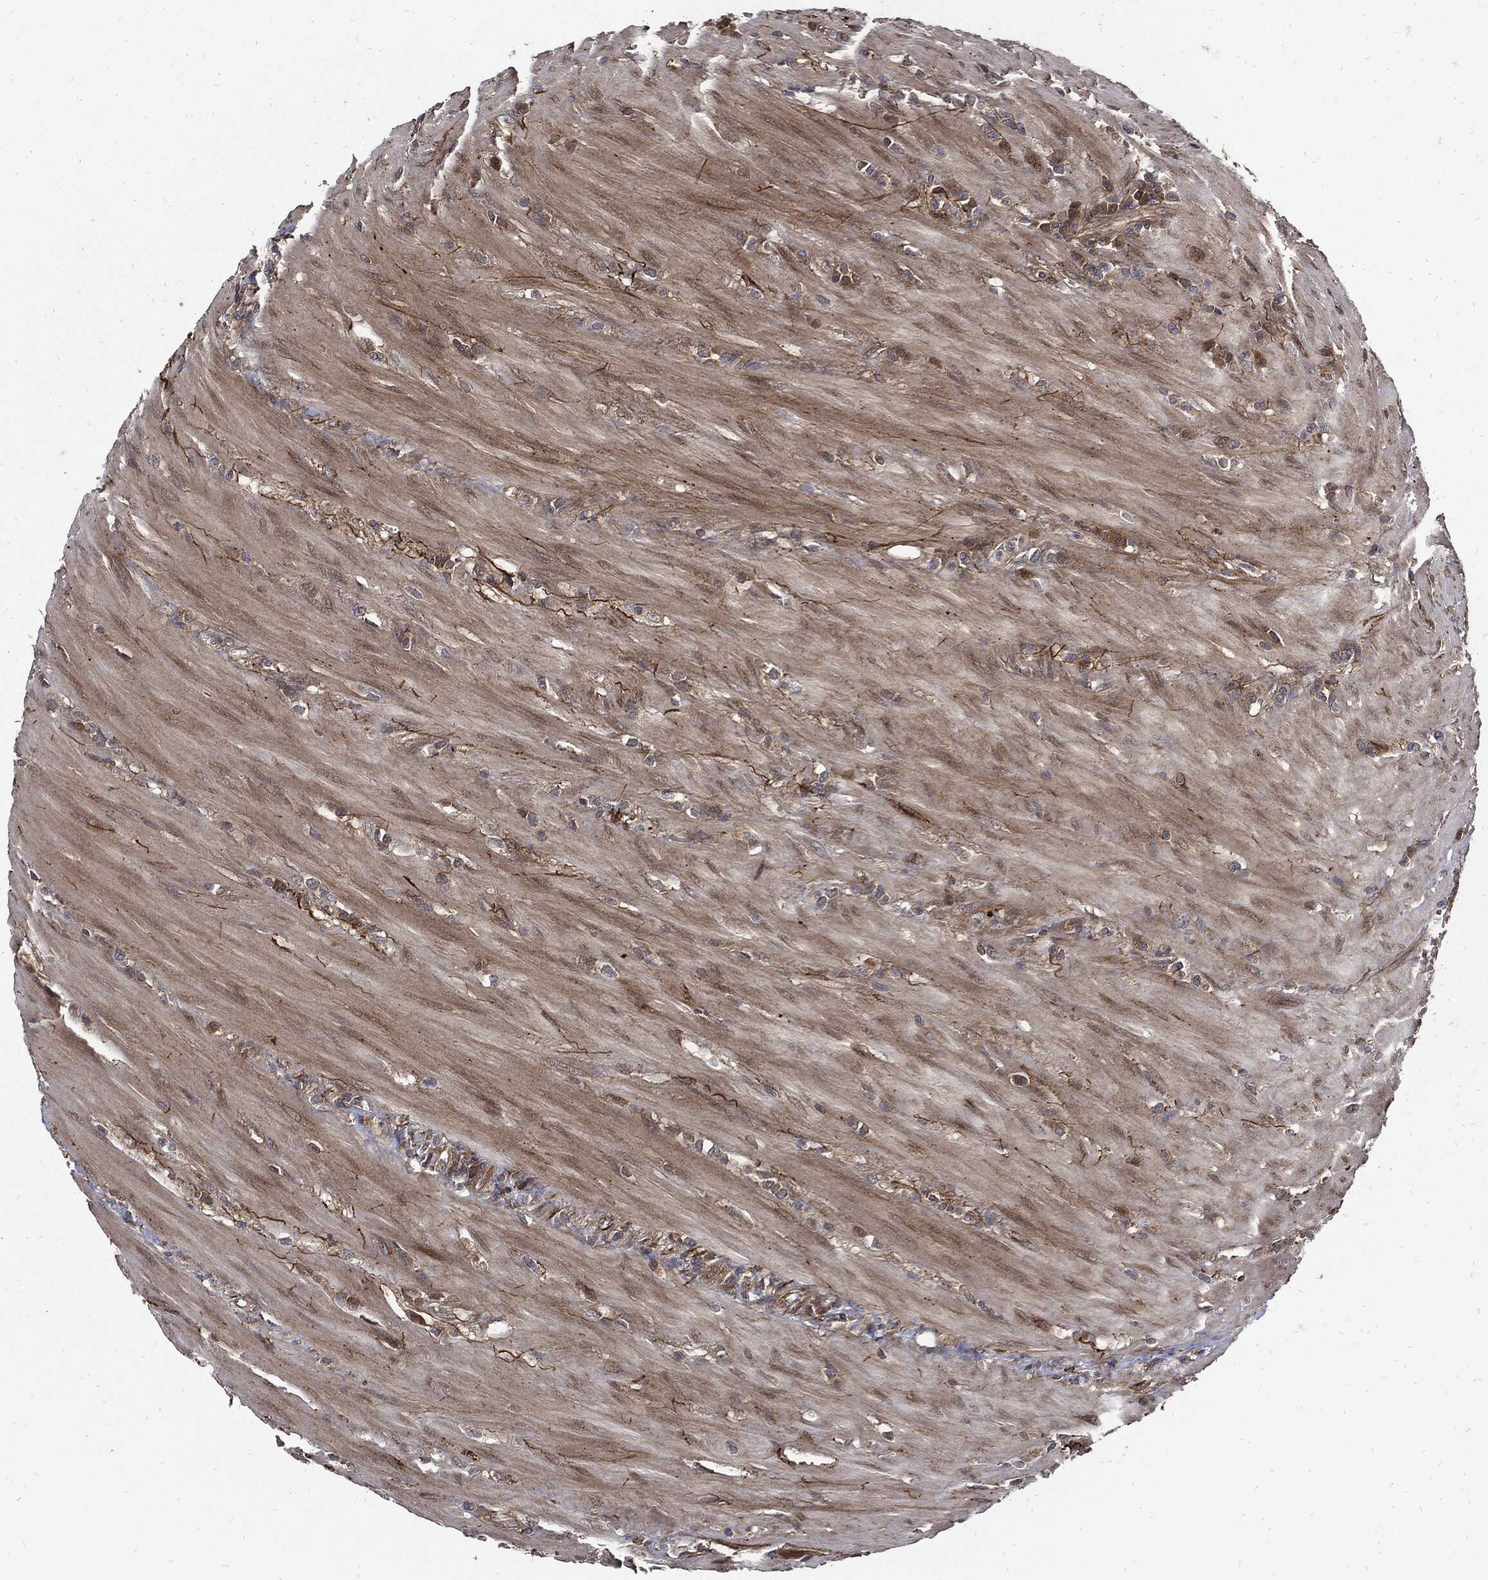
{"staining": {"intensity": "strong", "quantity": "25%-75%", "location": "cytoplasmic/membranous"}, "tissue": "colorectal cancer", "cell_type": "Tumor cells", "image_type": "cancer", "snomed": [{"axis": "morphology", "description": "Adenocarcinoma, NOS"}, {"axis": "topography", "description": "Colon"}], "caption": "This photomicrograph reveals IHC staining of colorectal adenocarcinoma, with high strong cytoplasmic/membranous positivity in approximately 25%-75% of tumor cells.", "gene": "CLU", "patient": {"sex": "female", "age": 67}}